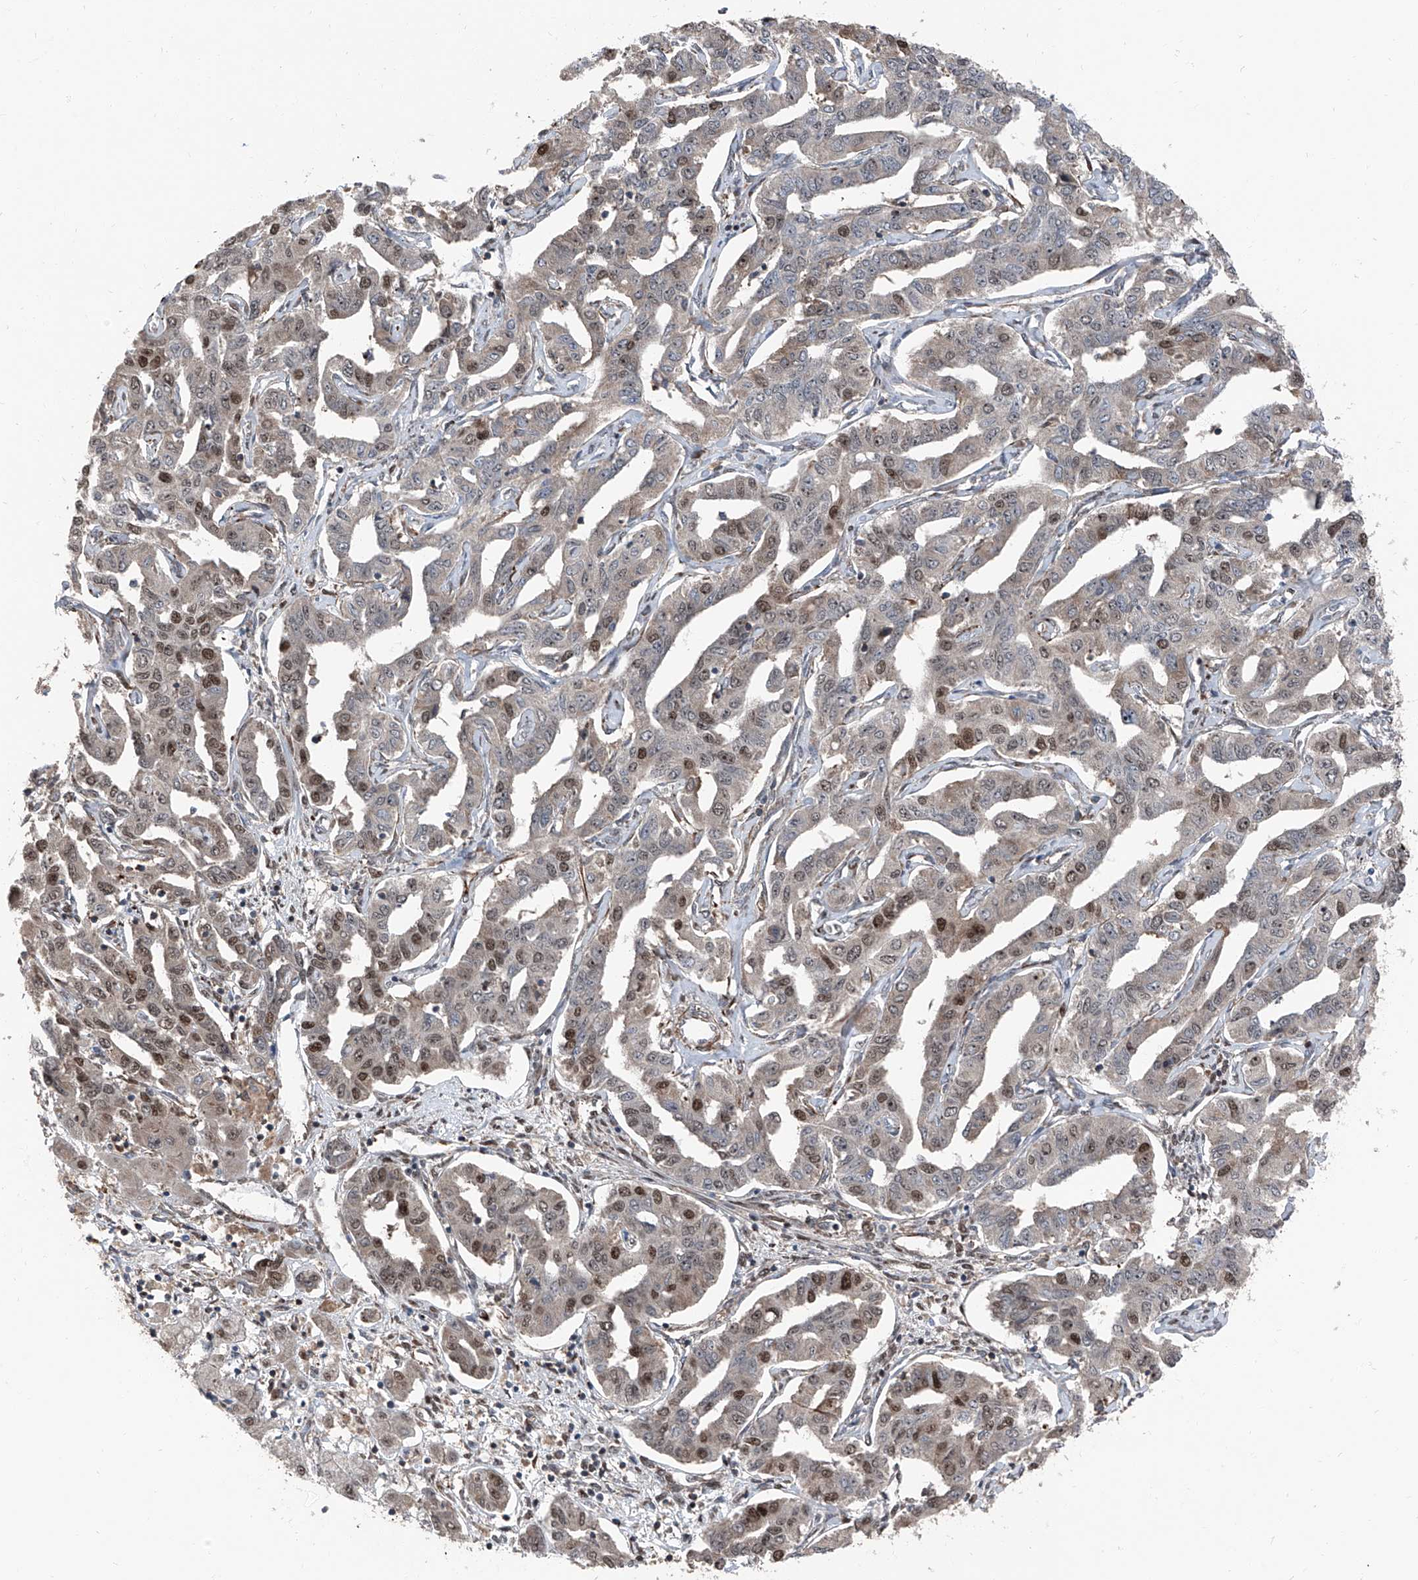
{"staining": {"intensity": "moderate", "quantity": "25%-75%", "location": "nuclear"}, "tissue": "liver cancer", "cell_type": "Tumor cells", "image_type": "cancer", "snomed": [{"axis": "morphology", "description": "Cholangiocarcinoma"}, {"axis": "topography", "description": "Liver"}], "caption": "High-magnification brightfield microscopy of liver cholangiocarcinoma stained with DAB (3,3'-diaminobenzidine) (brown) and counterstained with hematoxylin (blue). tumor cells exhibit moderate nuclear expression is present in approximately25%-75% of cells. (DAB (3,3'-diaminobenzidine) IHC, brown staining for protein, blue staining for nuclei).", "gene": "FKBP5", "patient": {"sex": "male", "age": 59}}